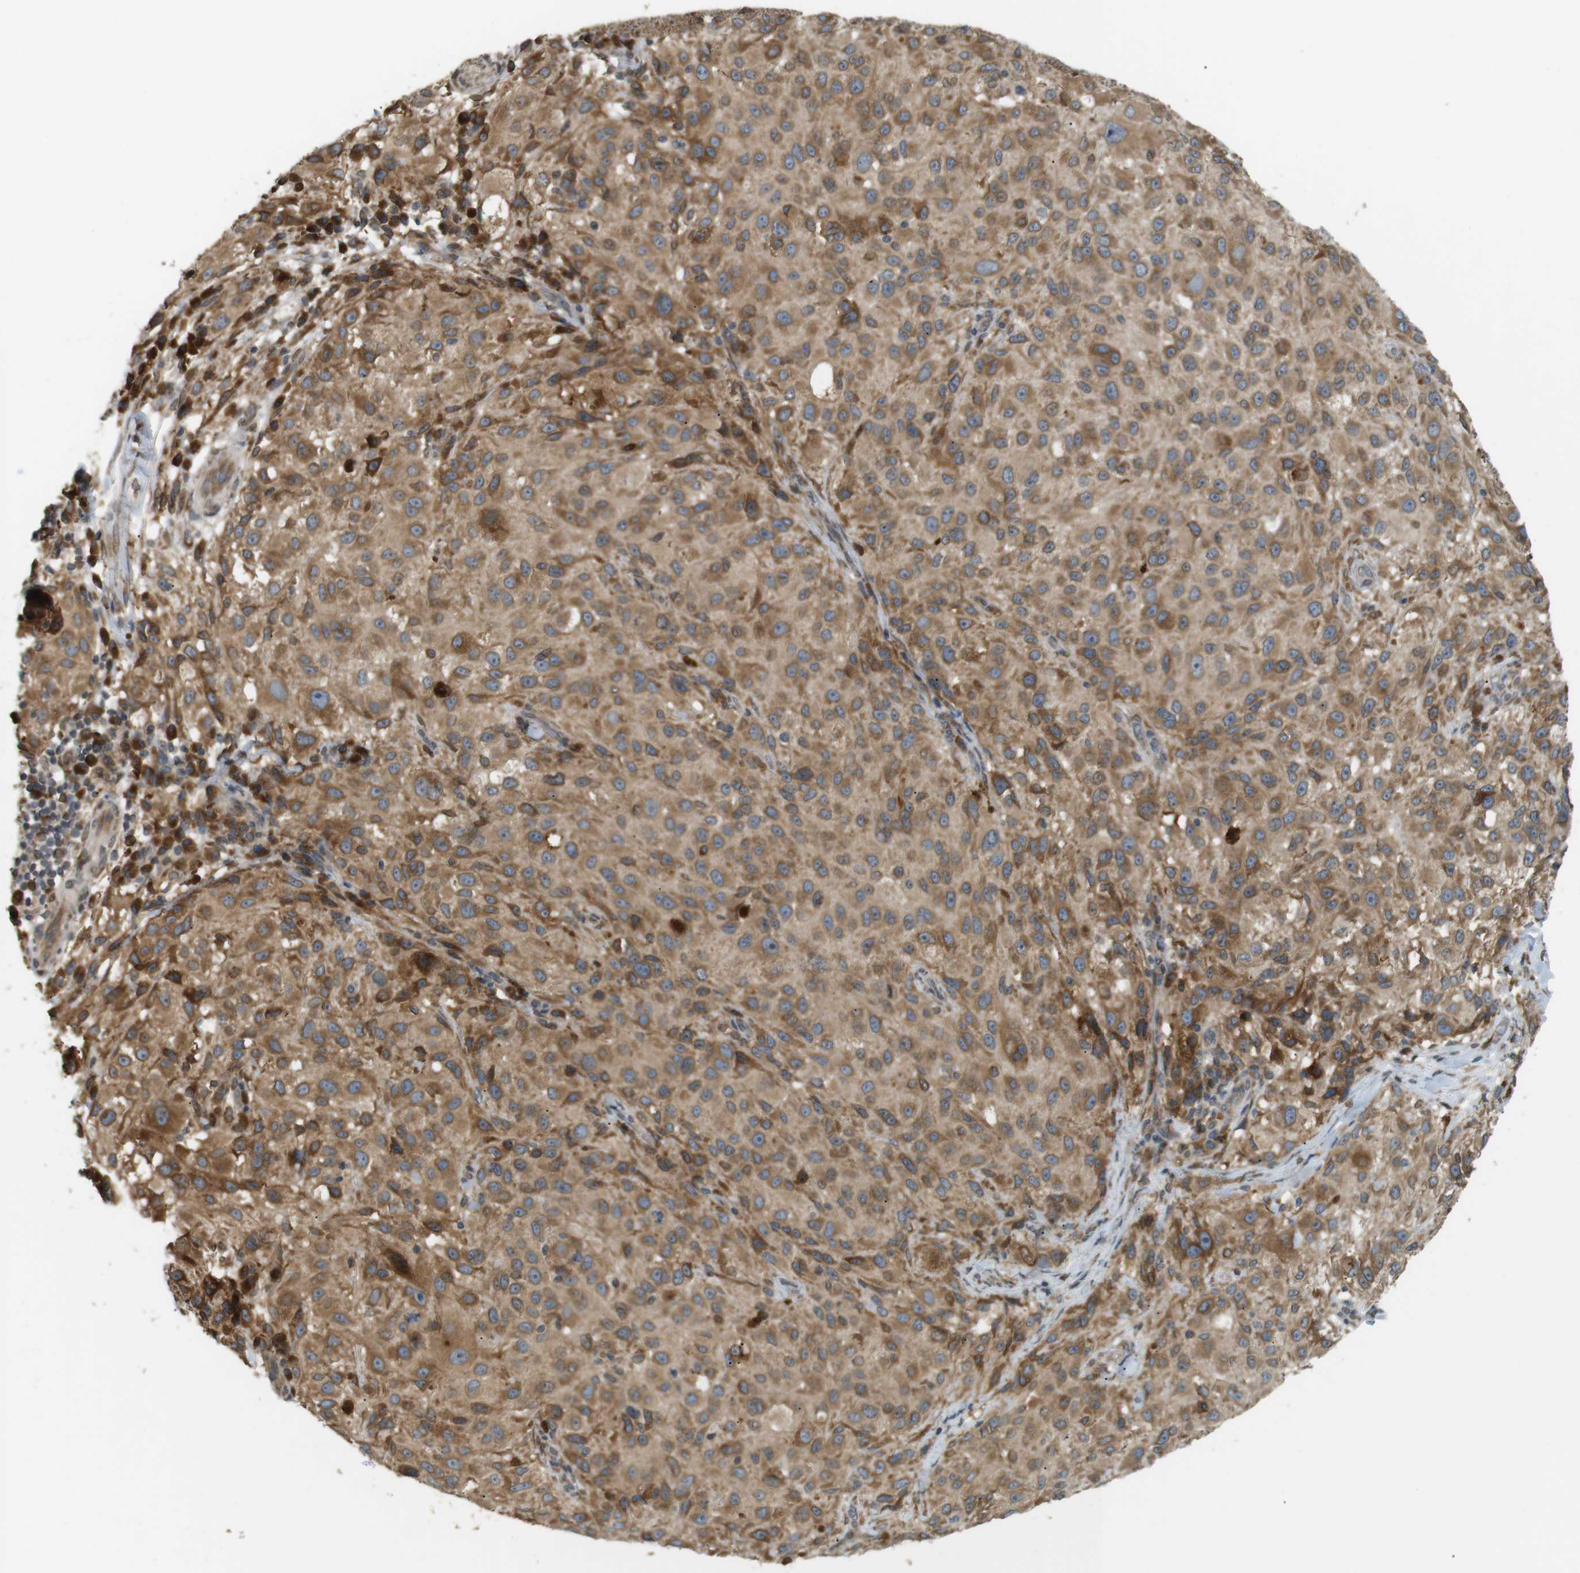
{"staining": {"intensity": "moderate", "quantity": ">75%", "location": "cytoplasmic/membranous"}, "tissue": "melanoma", "cell_type": "Tumor cells", "image_type": "cancer", "snomed": [{"axis": "morphology", "description": "Necrosis, NOS"}, {"axis": "morphology", "description": "Malignant melanoma, NOS"}, {"axis": "topography", "description": "Skin"}], "caption": "Malignant melanoma stained for a protein shows moderate cytoplasmic/membranous positivity in tumor cells. The staining was performed using DAB (3,3'-diaminobenzidine) to visualize the protein expression in brown, while the nuclei were stained in blue with hematoxylin (Magnification: 20x).", "gene": "TMED4", "patient": {"sex": "female", "age": 87}}